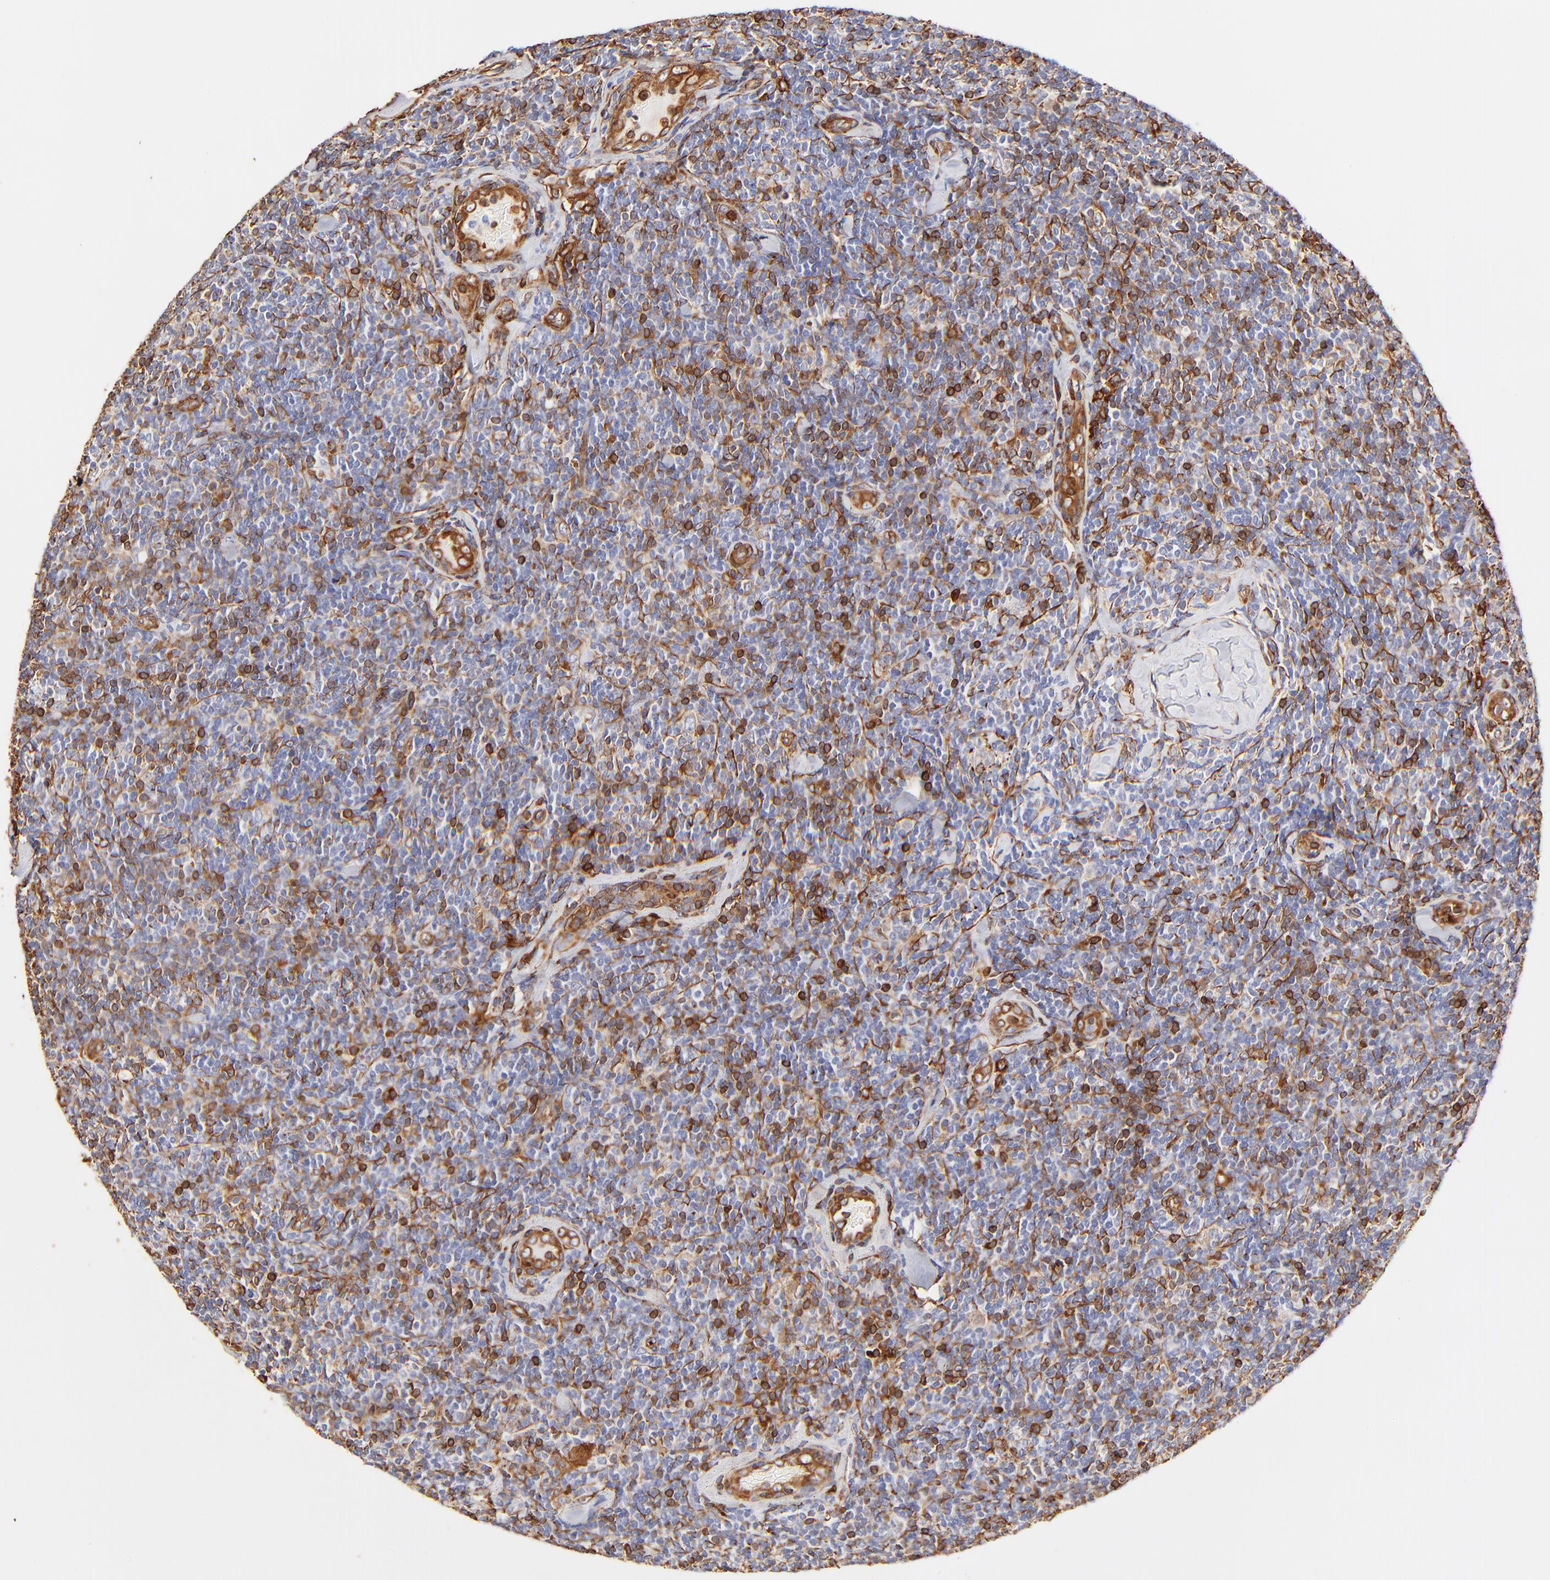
{"staining": {"intensity": "weak", "quantity": "<25%", "location": "cytoplasmic/membranous"}, "tissue": "lymphoma", "cell_type": "Tumor cells", "image_type": "cancer", "snomed": [{"axis": "morphology", "description": "Malignant lymphoma, non-Hodgkin's type, Low grade"}, {"axis": "topography", "description": "Lymph node"}], "caption": "Immunohistochemistry of human lymphoma displays no expression in tumor cells.", "gene": "FLNA", "patient": {"sex": "female", "age": 56}}